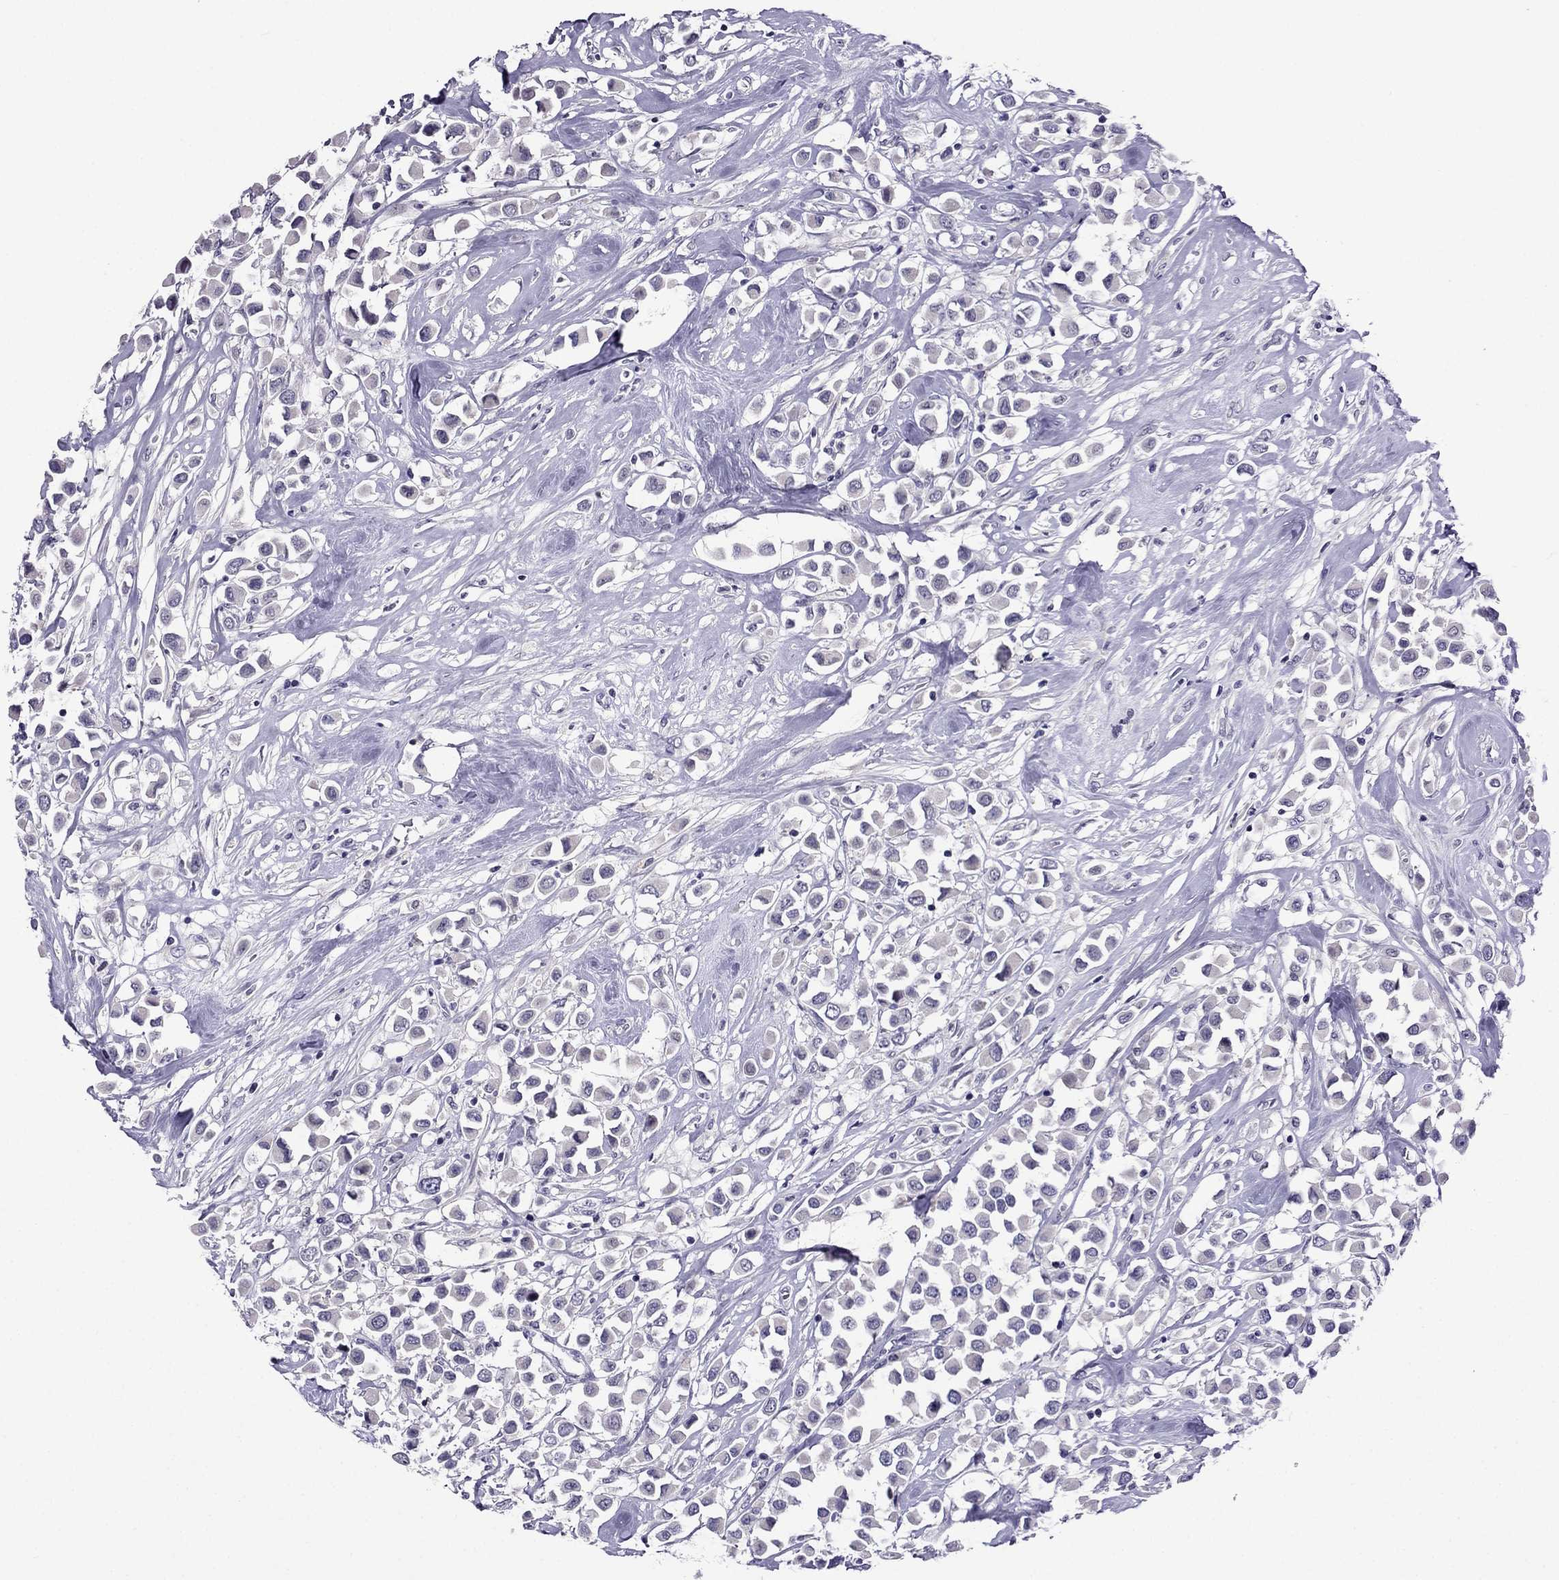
{"staining": {"intensity": "negative", "quantity": "none", "location": "none"}, "tissue": "breast cancer", "cell_type": "Tumor cells", "image_type": "cancer", "snomed": [{"axis": "morphology", "description": "Duct carcinoma"}, {"axis": "topography", "description": "Breast"}], "caption": "Tumor cells are negative for protein expression in human breast infiltrating ductal carcinoma.", "gene": "SPTBN4", "patient": {"sex": "female", "age": 61}}